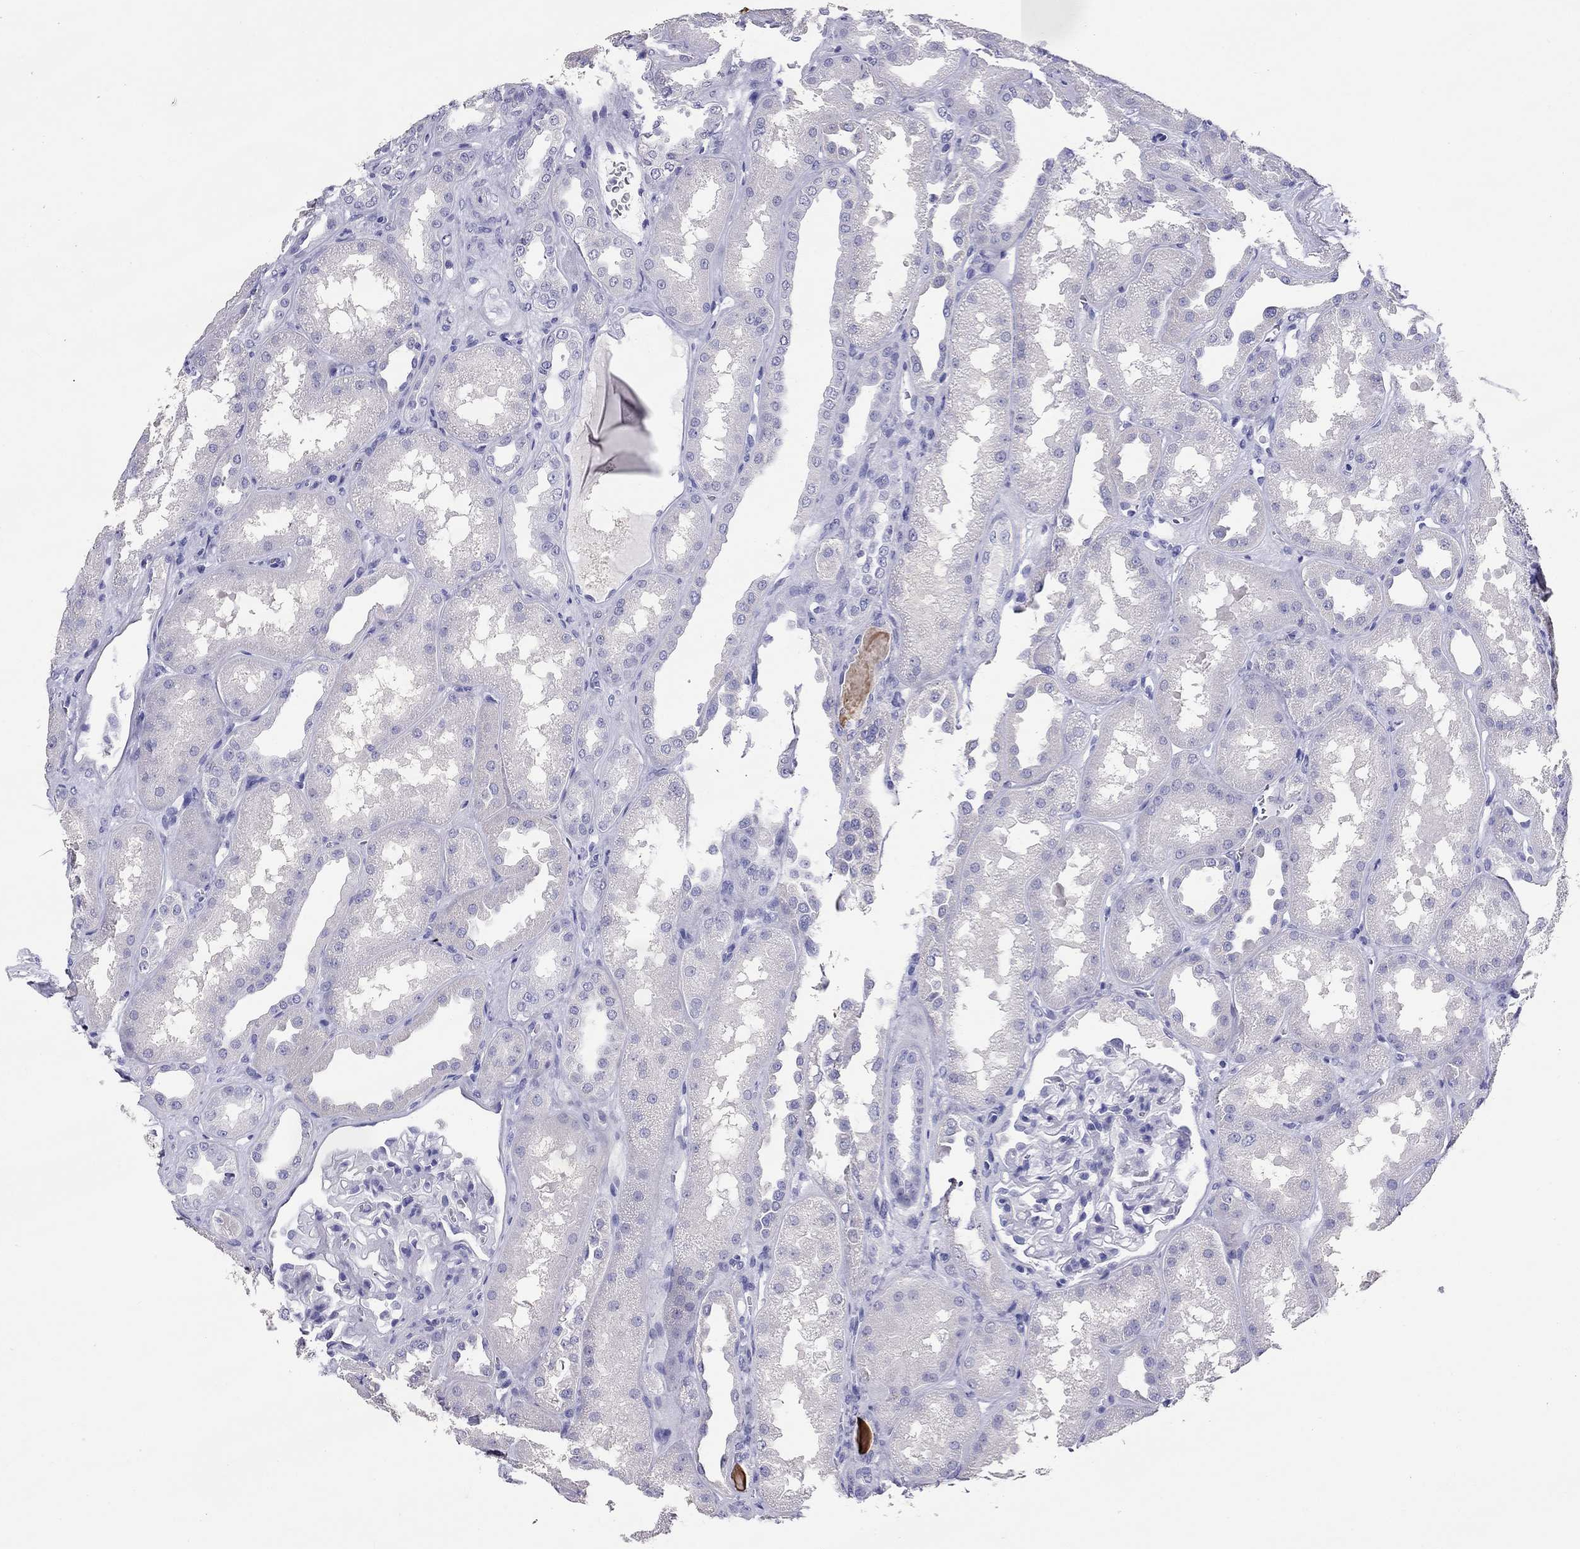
{"staining": {"intensity": "negative", "quantity": "none", "location": "none"}, "tissue": "kidney", "cell_type": "Cells in glomeruli", "image_type": "normal", "snomed": [{"axis": "morphology", "description": "Normal tissue, NOS"}, {"axis": "topography", "description": "Kidney"}], "caption": "Immunohistochemical staining of benign human kidney displays no significant staining in cells in glomeruli.", "gene": "CALHM1", "patient": {"sex": "male", "age": 61}}